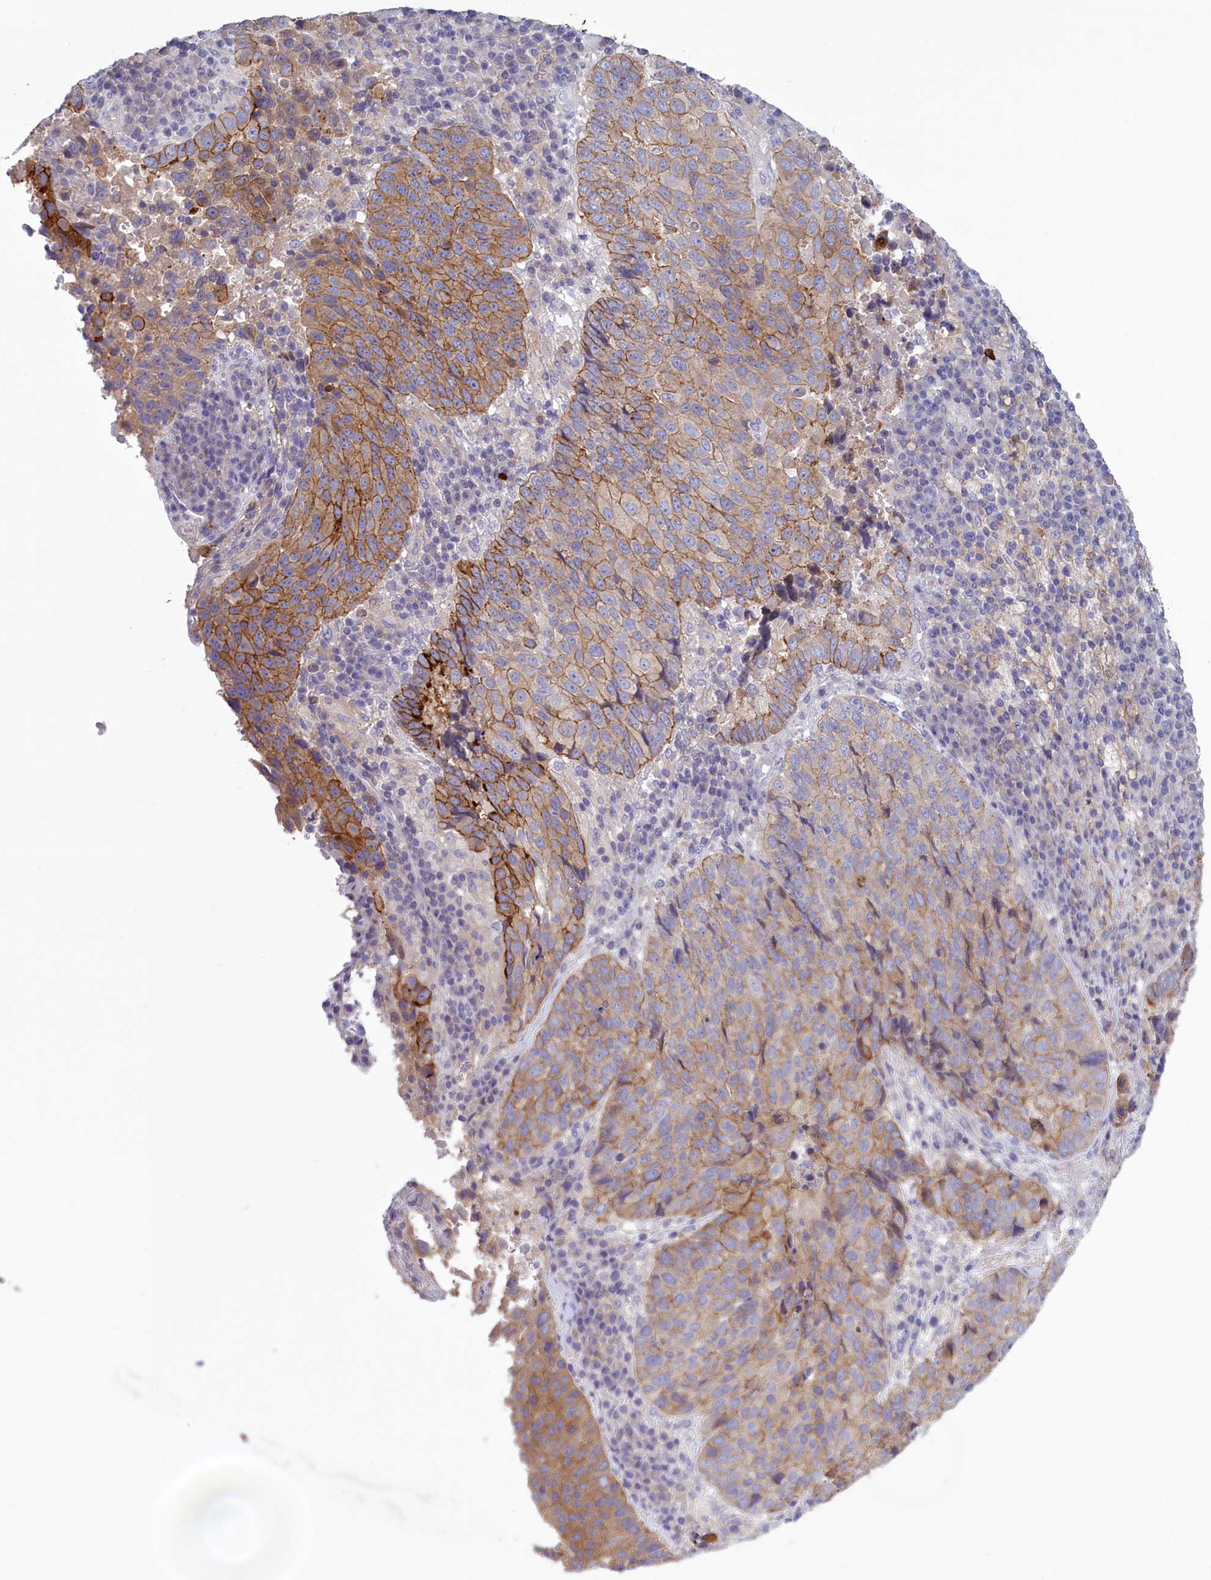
{"staining": {"intensity": "moderate", "quantity": "25%-75%", "location": "cytoplasmic/membranous"}, "tissue": "lung cancer", "cell_type": "Tumor cells", "image_type": "cancer", "snomed": [{"axis": "morphology", "description": "Squamous cell carcinoma, NOS"}, {"axis": "topography", "description": "Lung"}], "caption": "DAB (3,3'-diaminobenzidine) immunohistochemical staining of human lung squamous cell carcinoma reveals moderate cytoplasmic/membranous protein expression in approximately 25%-75% of tumor cells. The staining was performed using DAB (3,3'-diaminobenzidine), with brown indicating positive protein expression. Nuclei are stained blue with hematoxylin.", "gene": "CORO2A", "patient": {"sex": "male", "age": 73}}